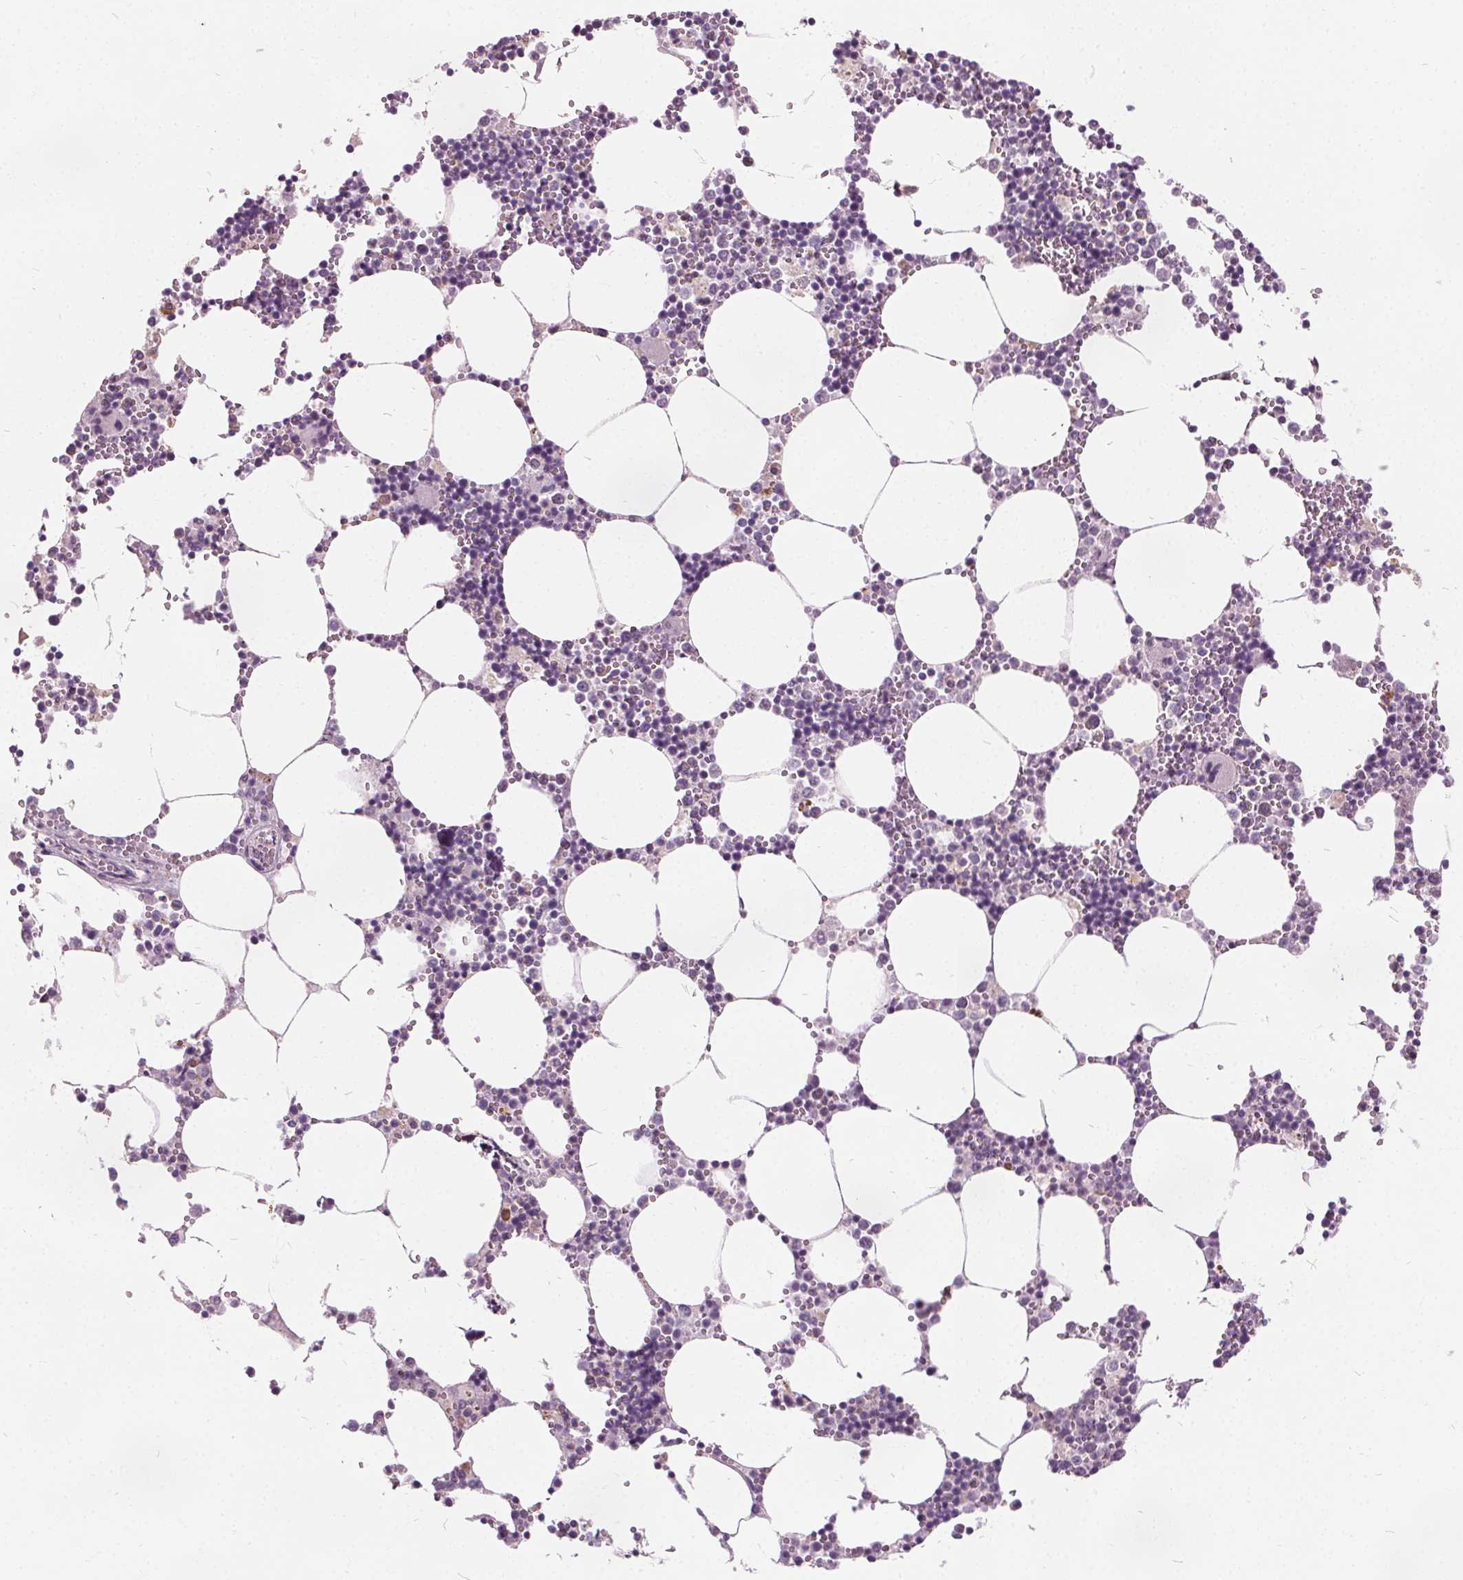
{"staining": {"intensity": "negative", "quantity": "none", "location": "none"}, "tissue": "bone marrow", "cell_type": "Hematopoietic cells", "image_type": "normal", "snomed": [{"axis": "morphology", "description": "Normal tissue, NOS"}, {"axis": "topography", "description": "Bone marrow"}], "caption": "Bone marrow stained for a protein using immunohistochemistry (IHC) displays no positivity hematopoietic cells.", "gene": "ACOX2", "patient": {"sex": "male", "age": 54}}